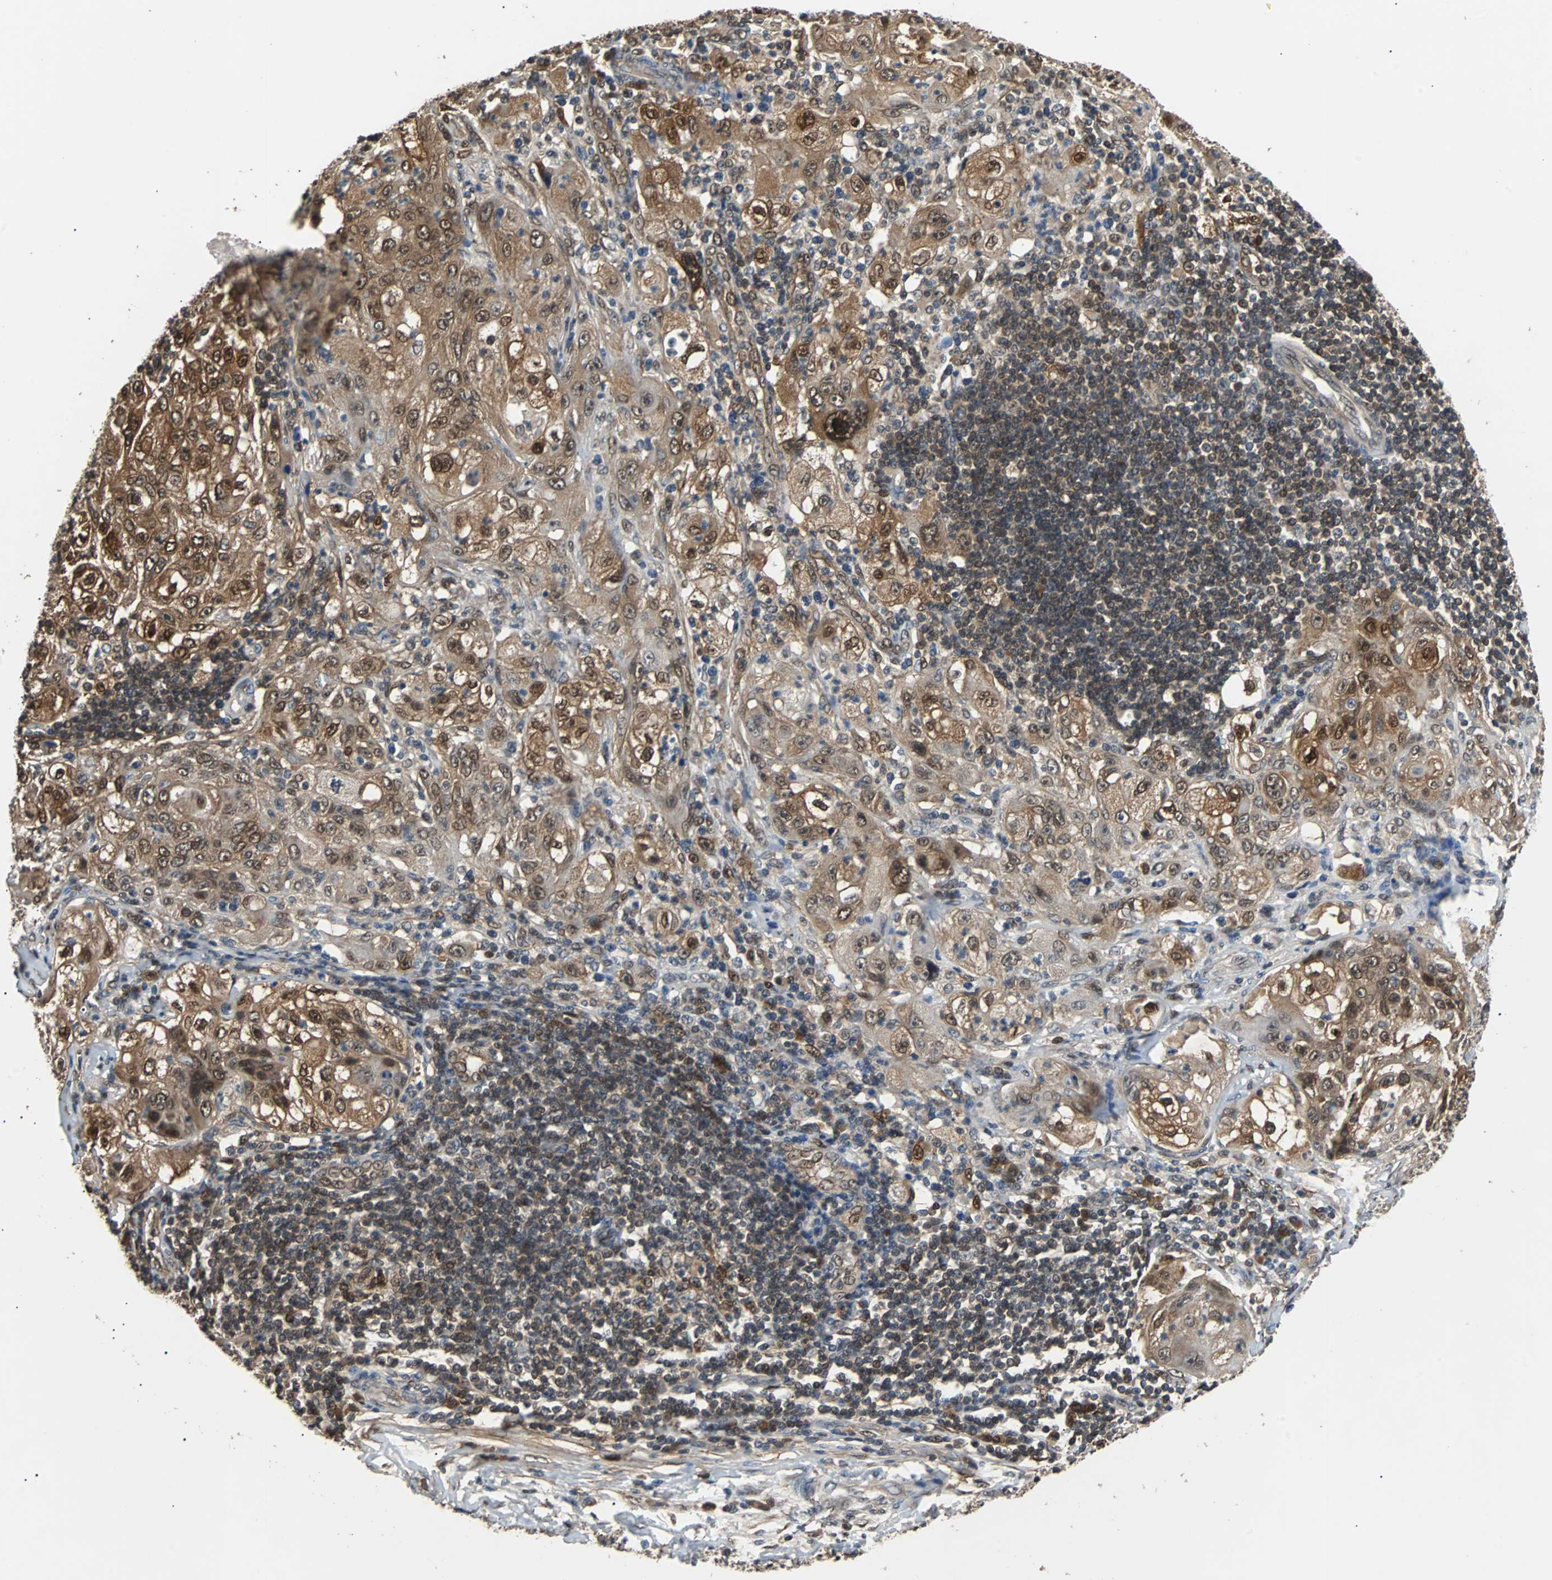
{"staining": {"intensity": "strong", "quantity": ">75%", "location": "cytoplasmic/membranous,nuclear"}, "tissue": "lung cancer", "cell_type": "Tumor cells", "image_type": "cancer", "snomed": [{"axis": "morphology", "description": "Inflammation, NOS"}, {"axis": "morphology", "description": "Squamous cell carcinoma, NOS"}, {"axis": "topography", "description": "Lymph node"}, {"axis": "topography", "description": "Soft tissue"}, {"axis": "topography", "description": "Lung"}], "caption": "Strong cytoplasmic/membranous and nuclear staining is appreciated in about >75% of tumor cells in squamous cell carcinoma (lung).", "gene": "PRDX6", "patient": {"sex": "male", "age": 66}}